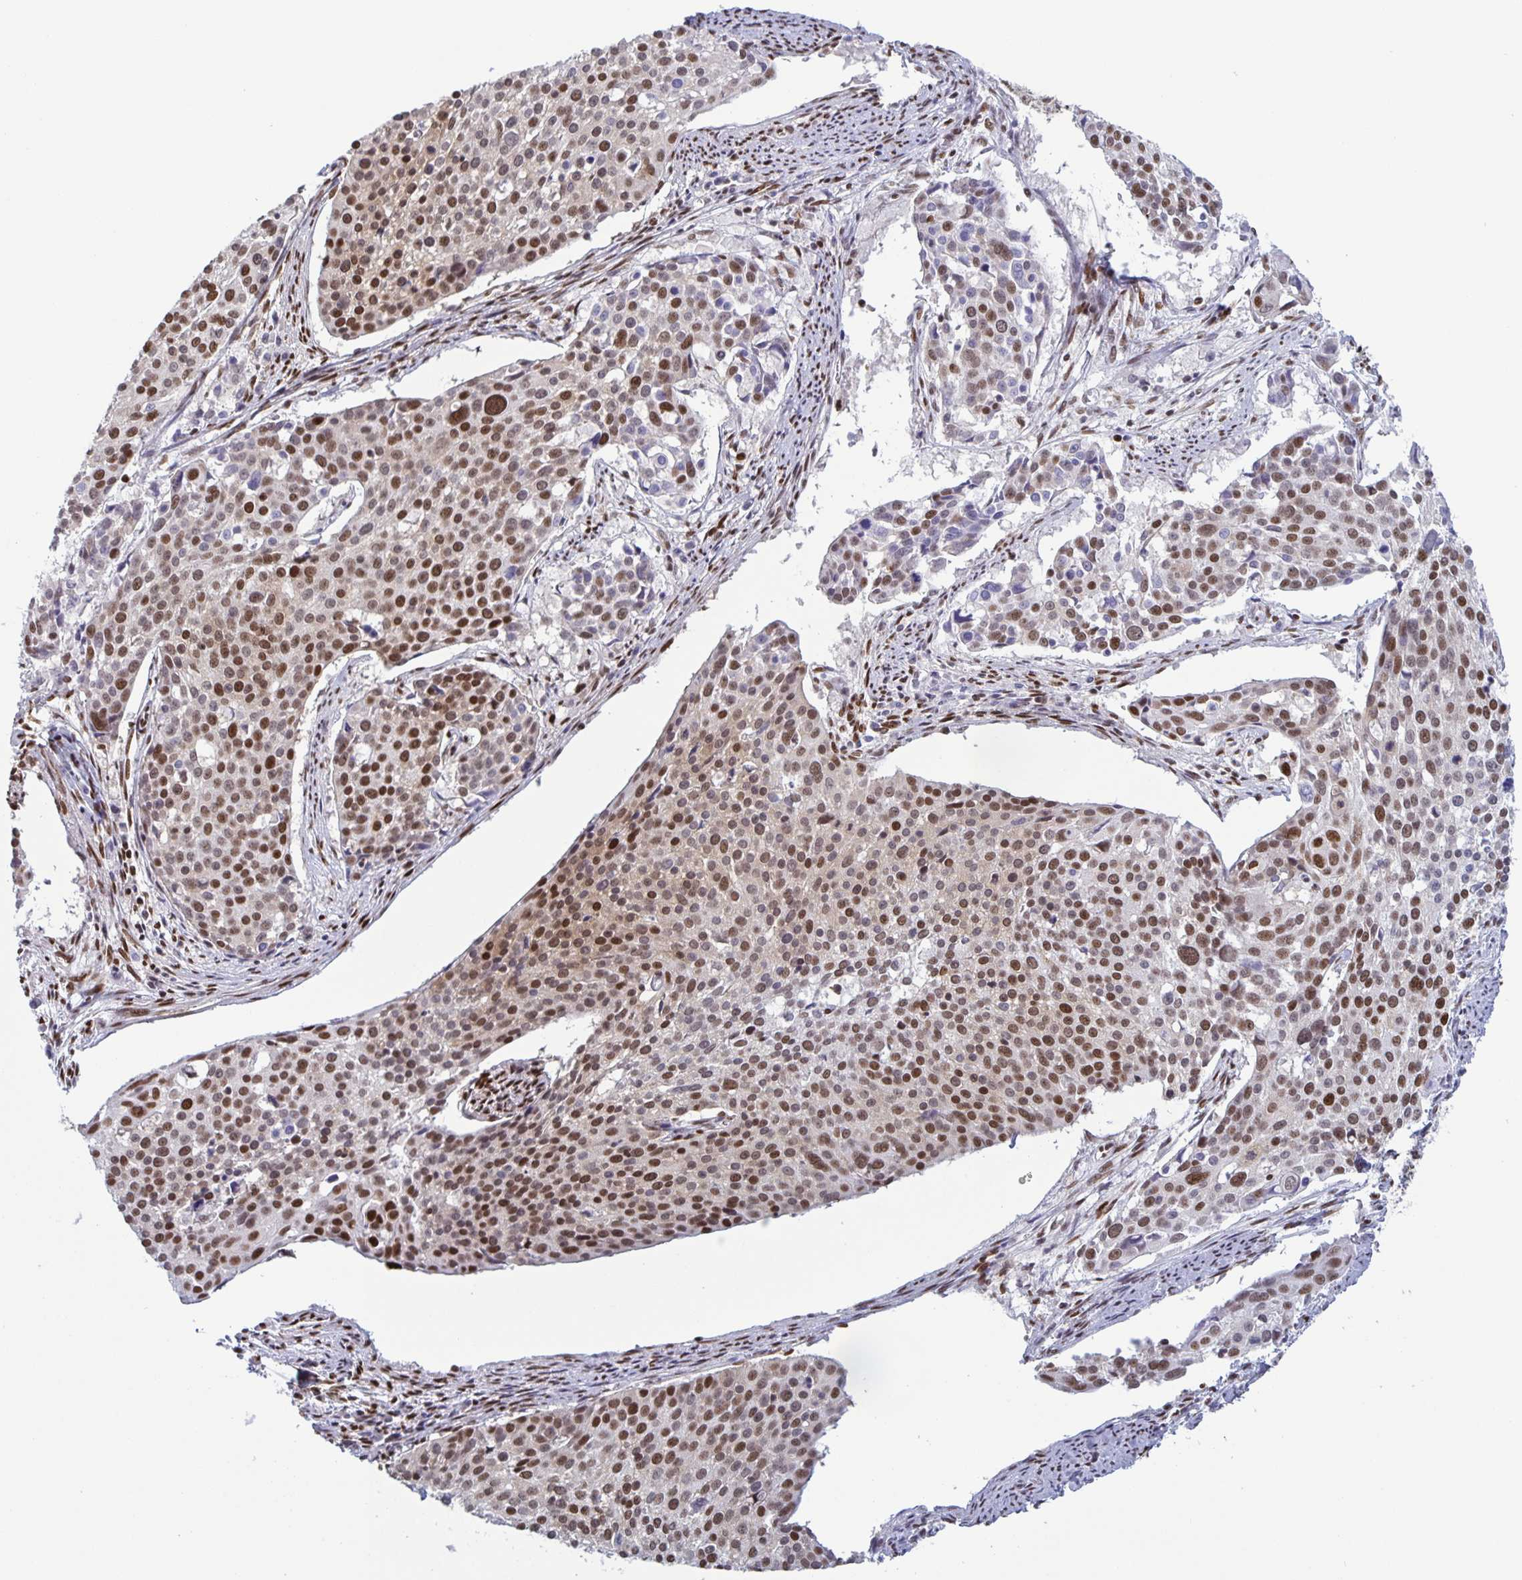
{"staining": {"intensity": "moderate", "quantity": ">75%", "location": "nuclear"}, "tissue": "cervical cancer", "cell_type": "Tumor cells", "image_type": "cancer", "snomed": [{"axis": "morphology", "description": "Squamous cell carcinoma, NOS"}, {"axis": "topography", "description": "Cervix"}], "caption": "This is an image of IHC staining of squamous cell carcinoma (cervical), which shows moderate positivity in the nuclear of tumor cells.", "gene": "JUND", "patient": {"sex": "female", "age": 39}}